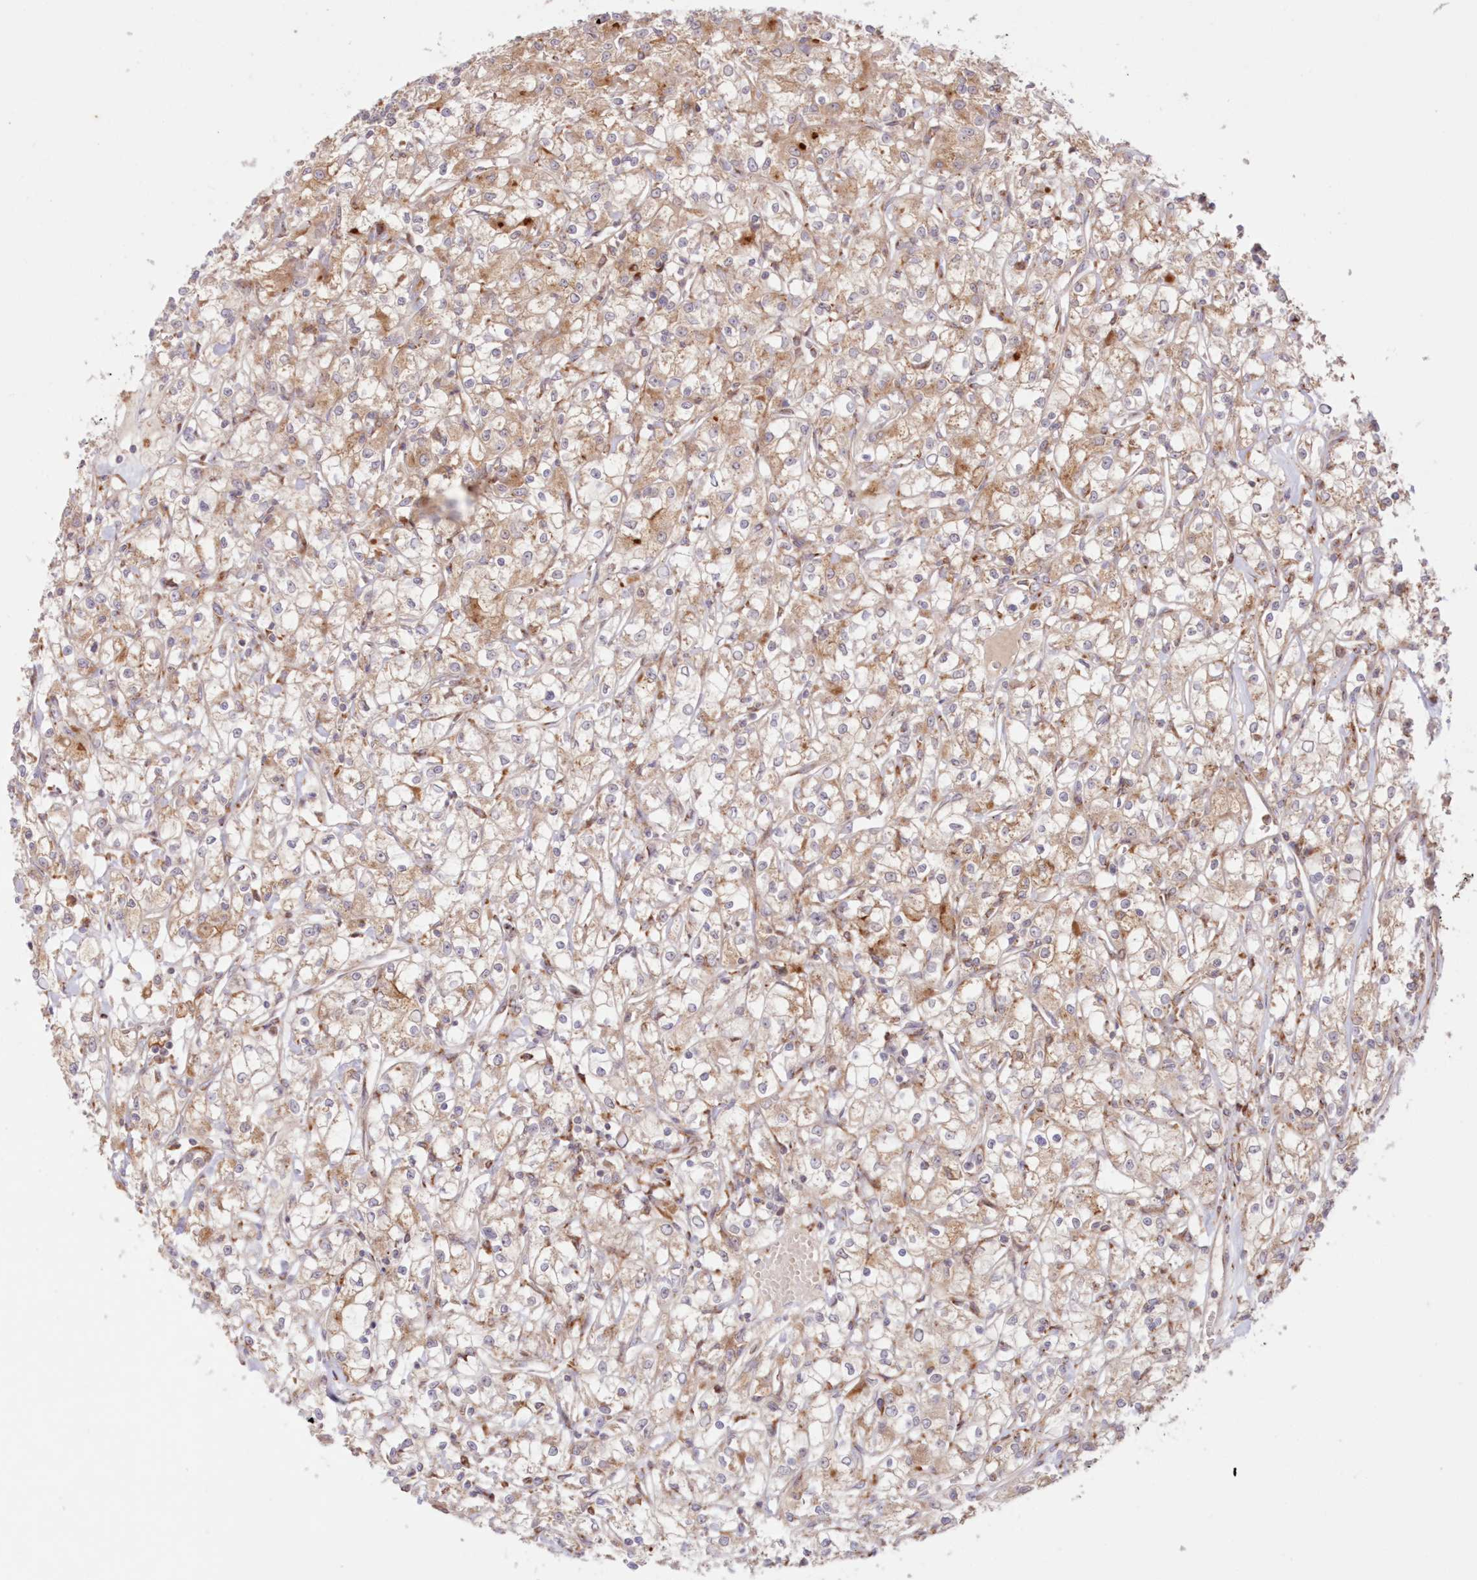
{"staining": {"intensity": "weak", "quantity": "25%-75%", "location": "cytoplasmic/membranous"}, "tissue": "renal cancer", "cell_type": "Tumor cells", "image_type": "cancer", "snomed": [{"axis": "morphology", "description": "Adenocarcinoma, NOS"}, {"axis": "topography", "description": "Kidney"}], "caption": "Protein expression analysis of adenocarcinoma (renal) displays weak cytoplasmic/membranous expression in about 25%-75% of tumor cells.", "gene": "ABCC3", "patient": {"sex": "female", "age": 59}}